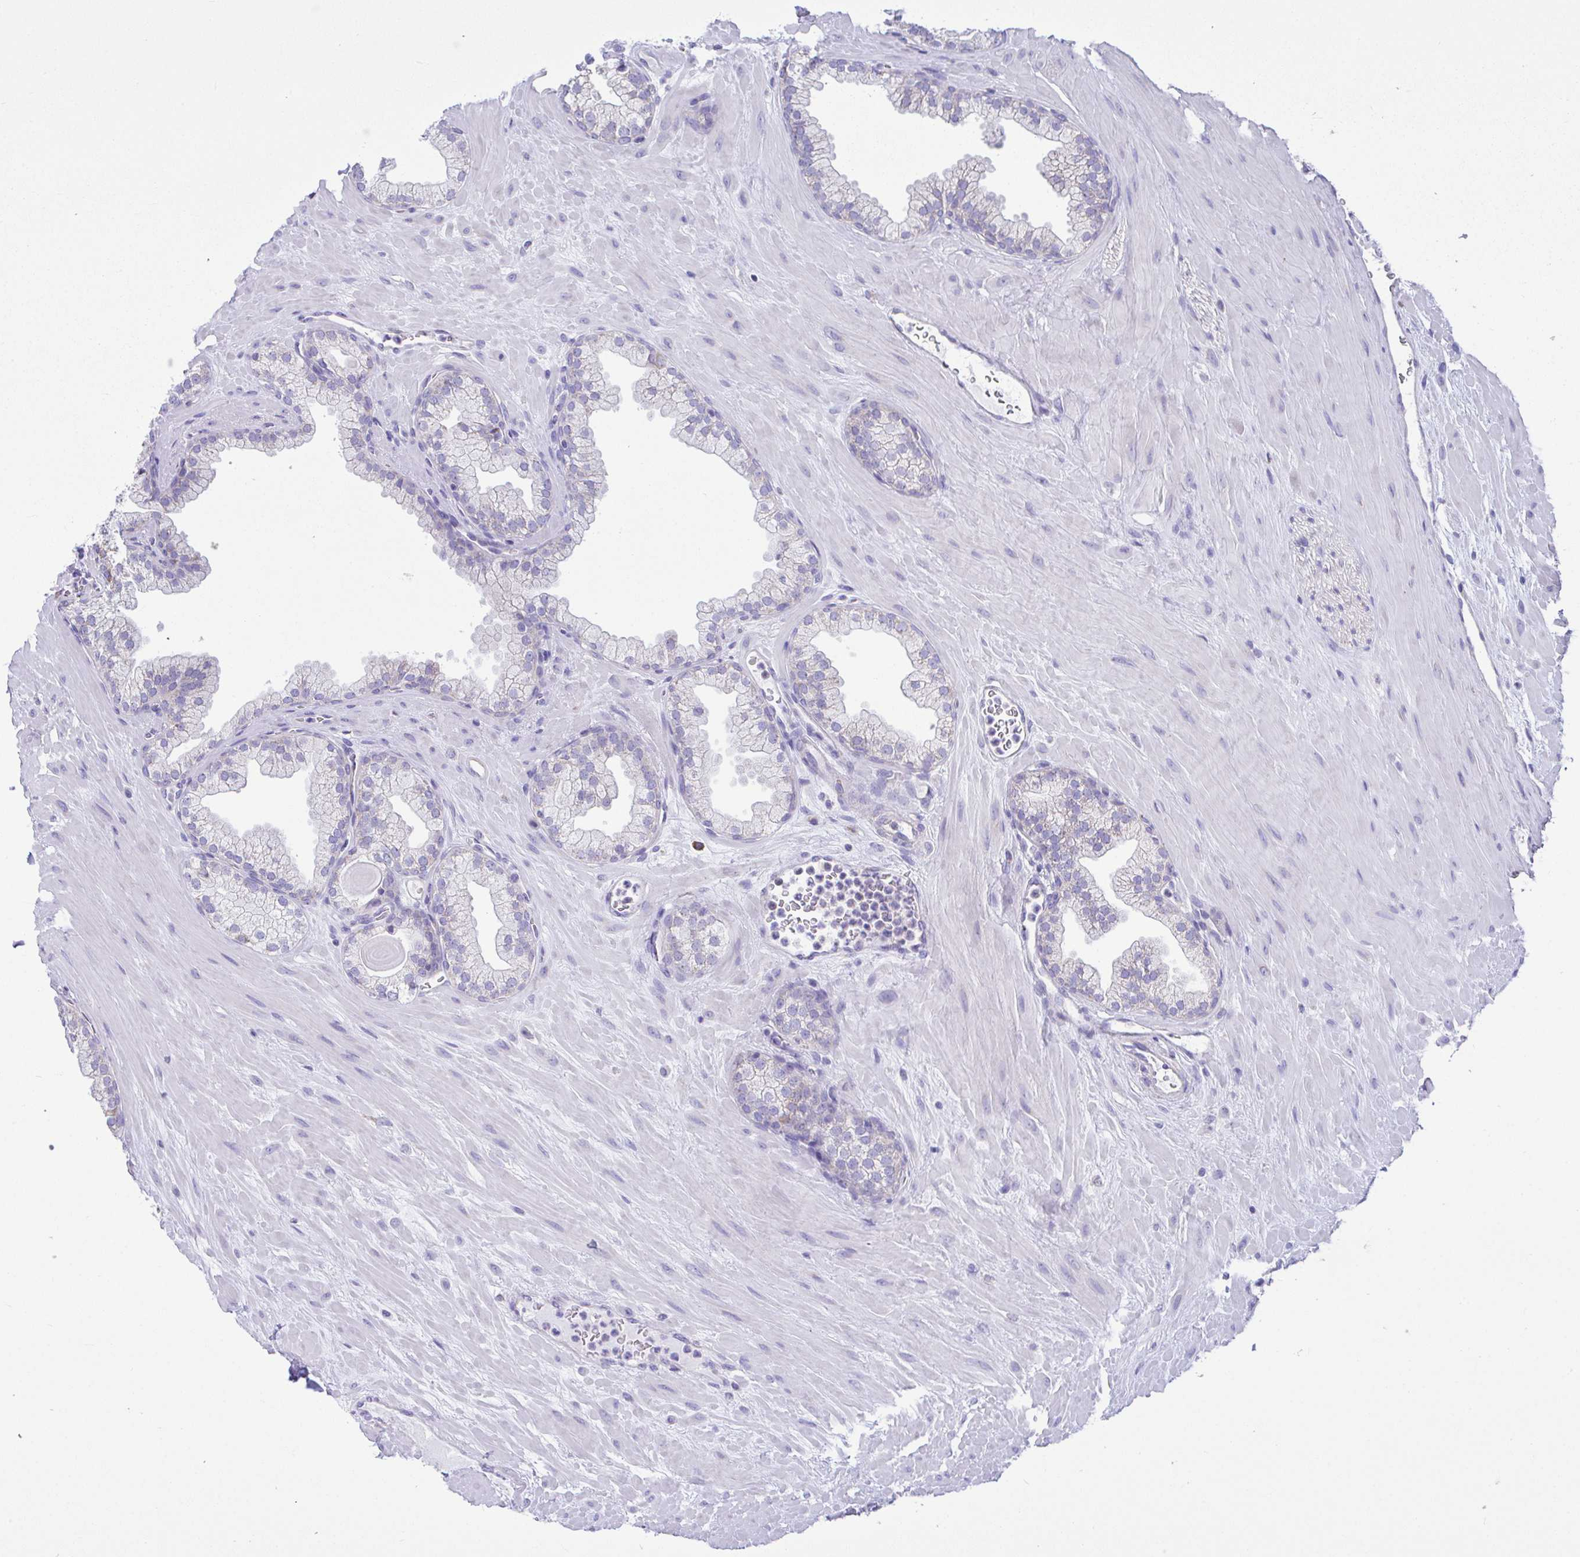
{"staining": {"intensity": "weak", "quantity": "<25%", "location": "cytoplasmic/membranous"}, "tissue": "prostate", "cell_type": "Glandular cells", "image_type": "normal", "snomed": [{"axis": "morphology", "description": "Normal tissue, NOS"}, {"axis": "topography", "description": "Prostate"}, {"axis": "topography", "description": "Peripheral nerve tissue"}], "caption": "Histopathology image shows no protein positivity in glandular cells of benign prostate.", "gene": "NLRP8", "patient": {"sex": "male", "age": 61}}